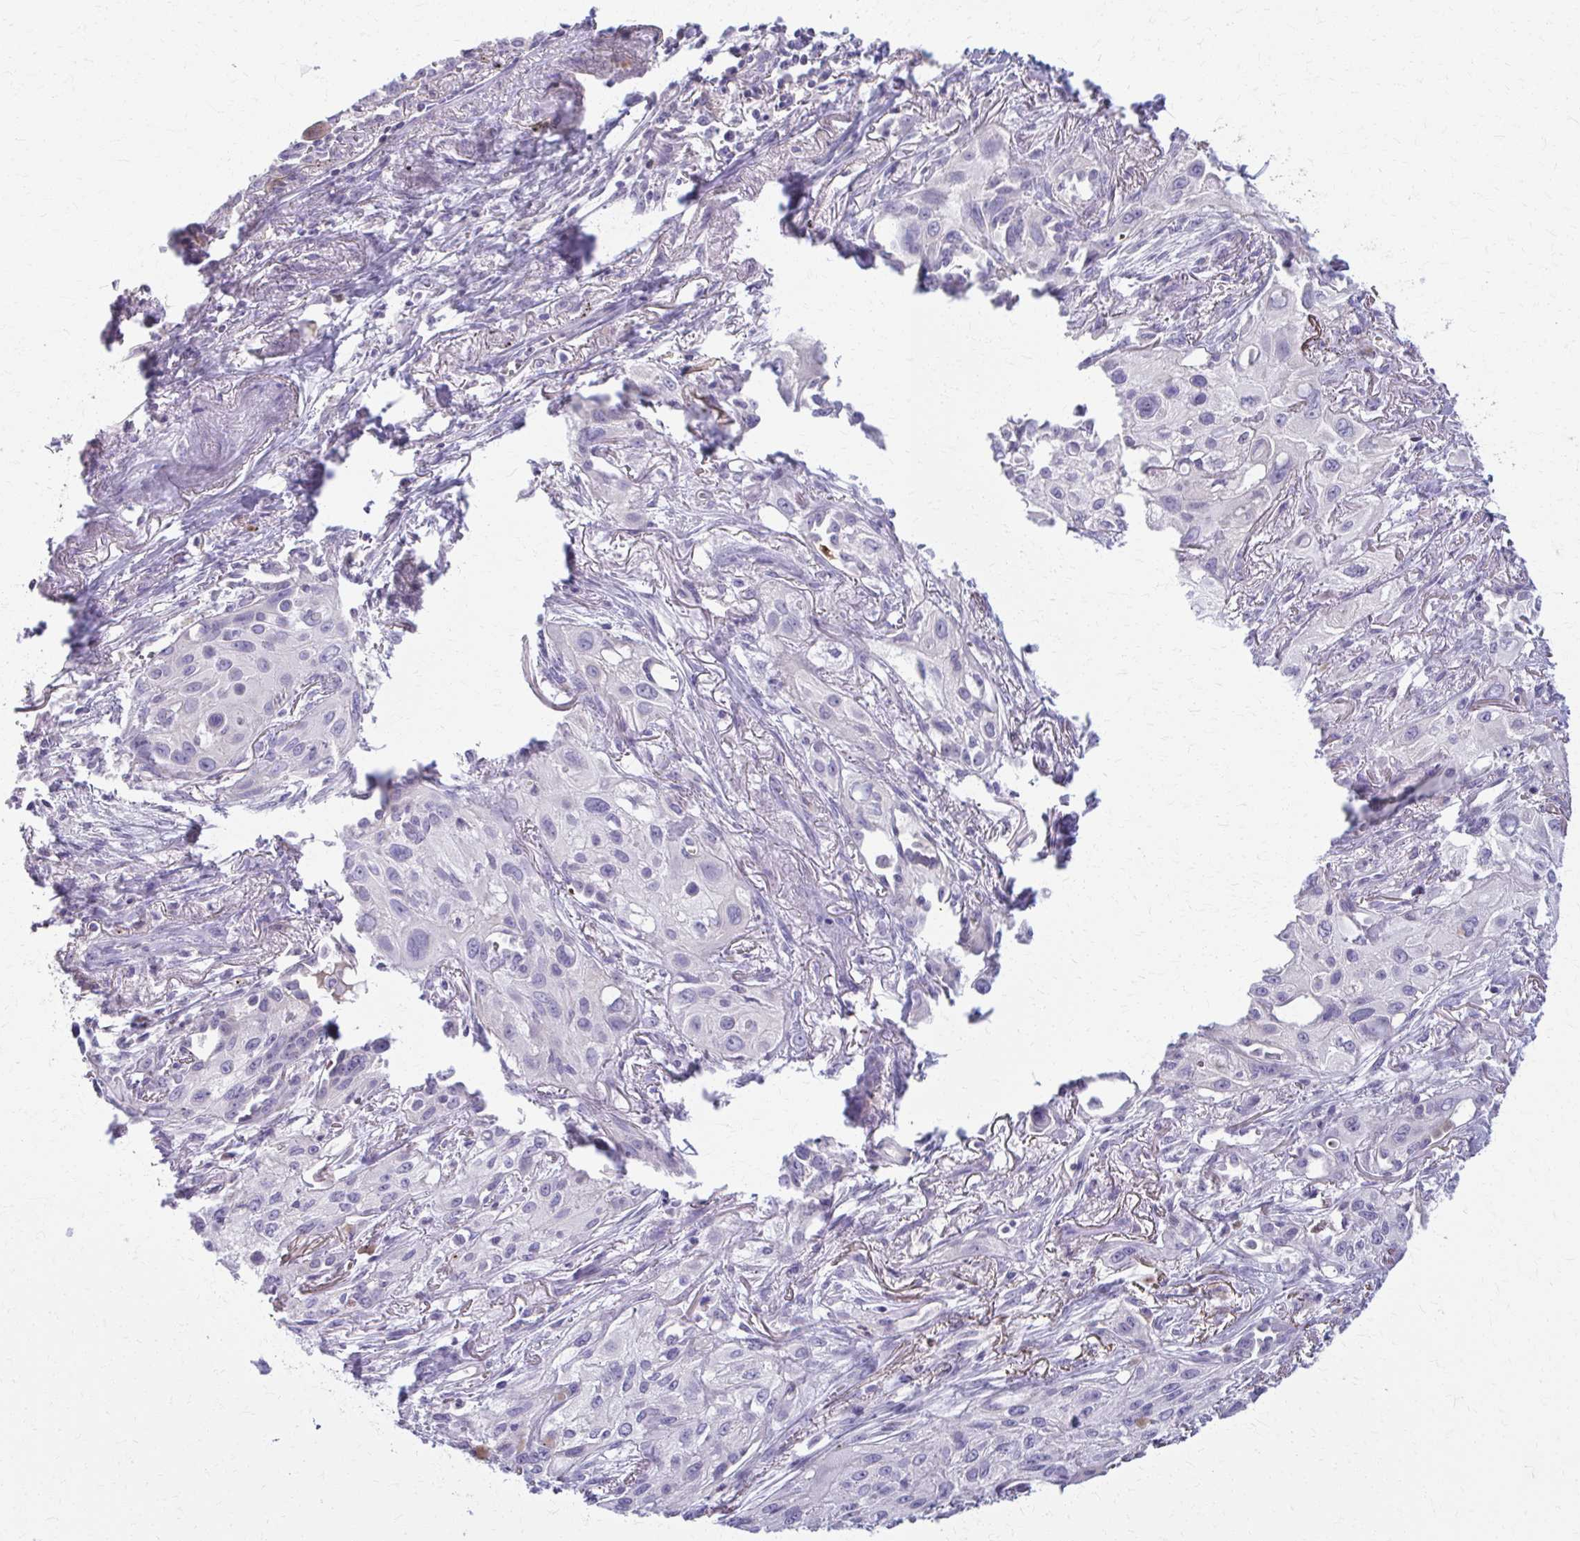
{"staining": {"intensity": "negative", "quantity": "none", "location": "none"}, "tissue": "lung cancer", "cell_type": "Tumor cells", "image_type": "cancer", "snomed": [{"axis": "morphology", "description": "Squamous cell carcinoma, NOS"}, {"axis": "topography", "description": "Lung"}], "caption": "Tumor cells are negative for brown protein staining in lung squamous cell carcinoma.", "gene": "OR4M1", "patient": {"sex": "male", "age": 71}}